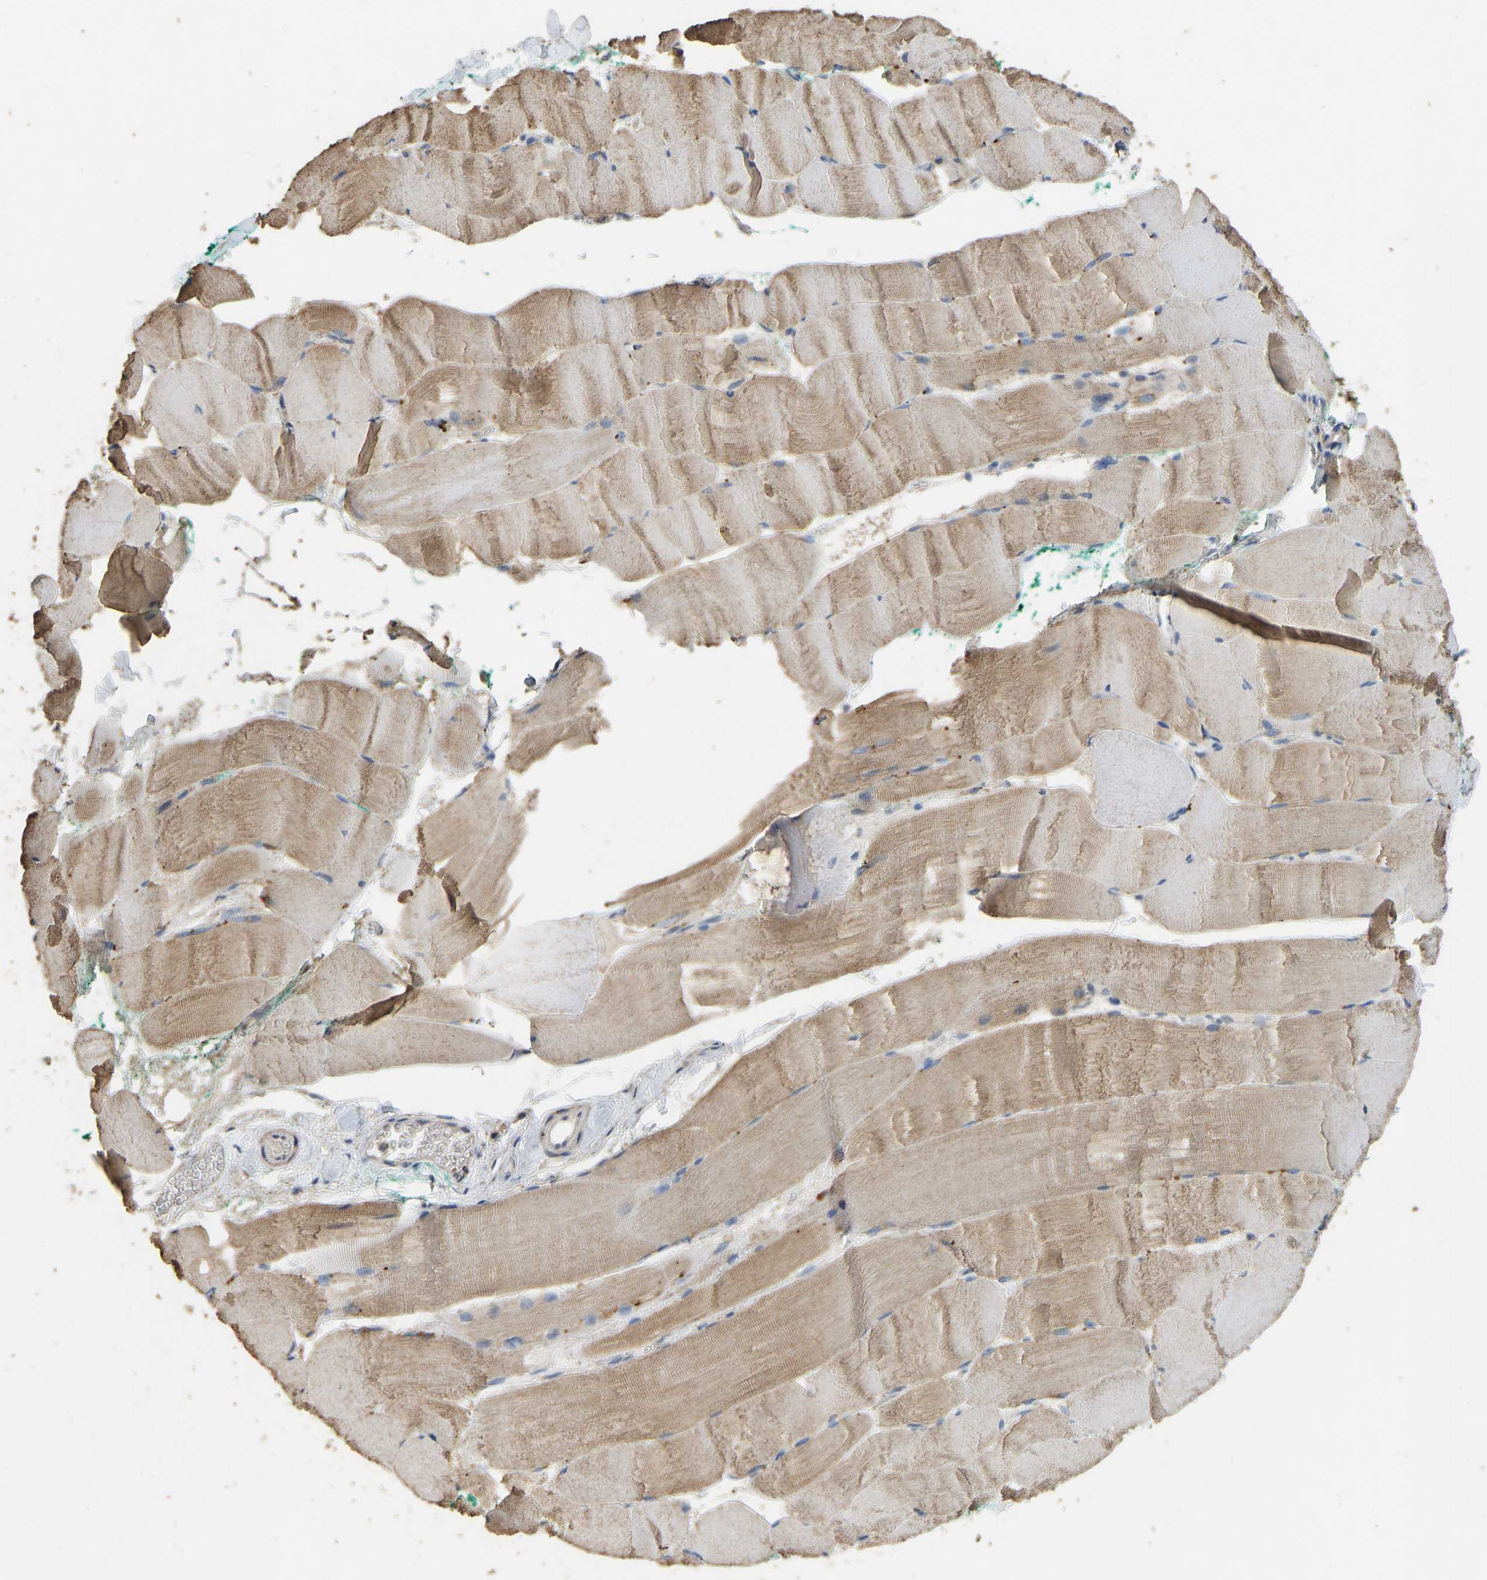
{"staining": {"intensity": "moderate", "quantity": ">75%", "location": "cytoplasmic/membranous"}, "tissue": "skeletal muscle", "cell_type": "Myocytes", "image_type": "normal", "snomed": [{"axis": "morphology", "description": "Normal tissue, NOS"}, {"axis": "morphology", "description": "Squamous cell carcinoma, NOS"}, {"axis": "topography", "description": "Skeletal muscle"}], "caption": "Moderate cytoplasmic/membranous staining for a protein is present in approximately >75% of myocytes of benign skeletal muscle using immunohistochemistry.", "gene": "CIDEC", "patient": {"sex": "male", "age": 51}}